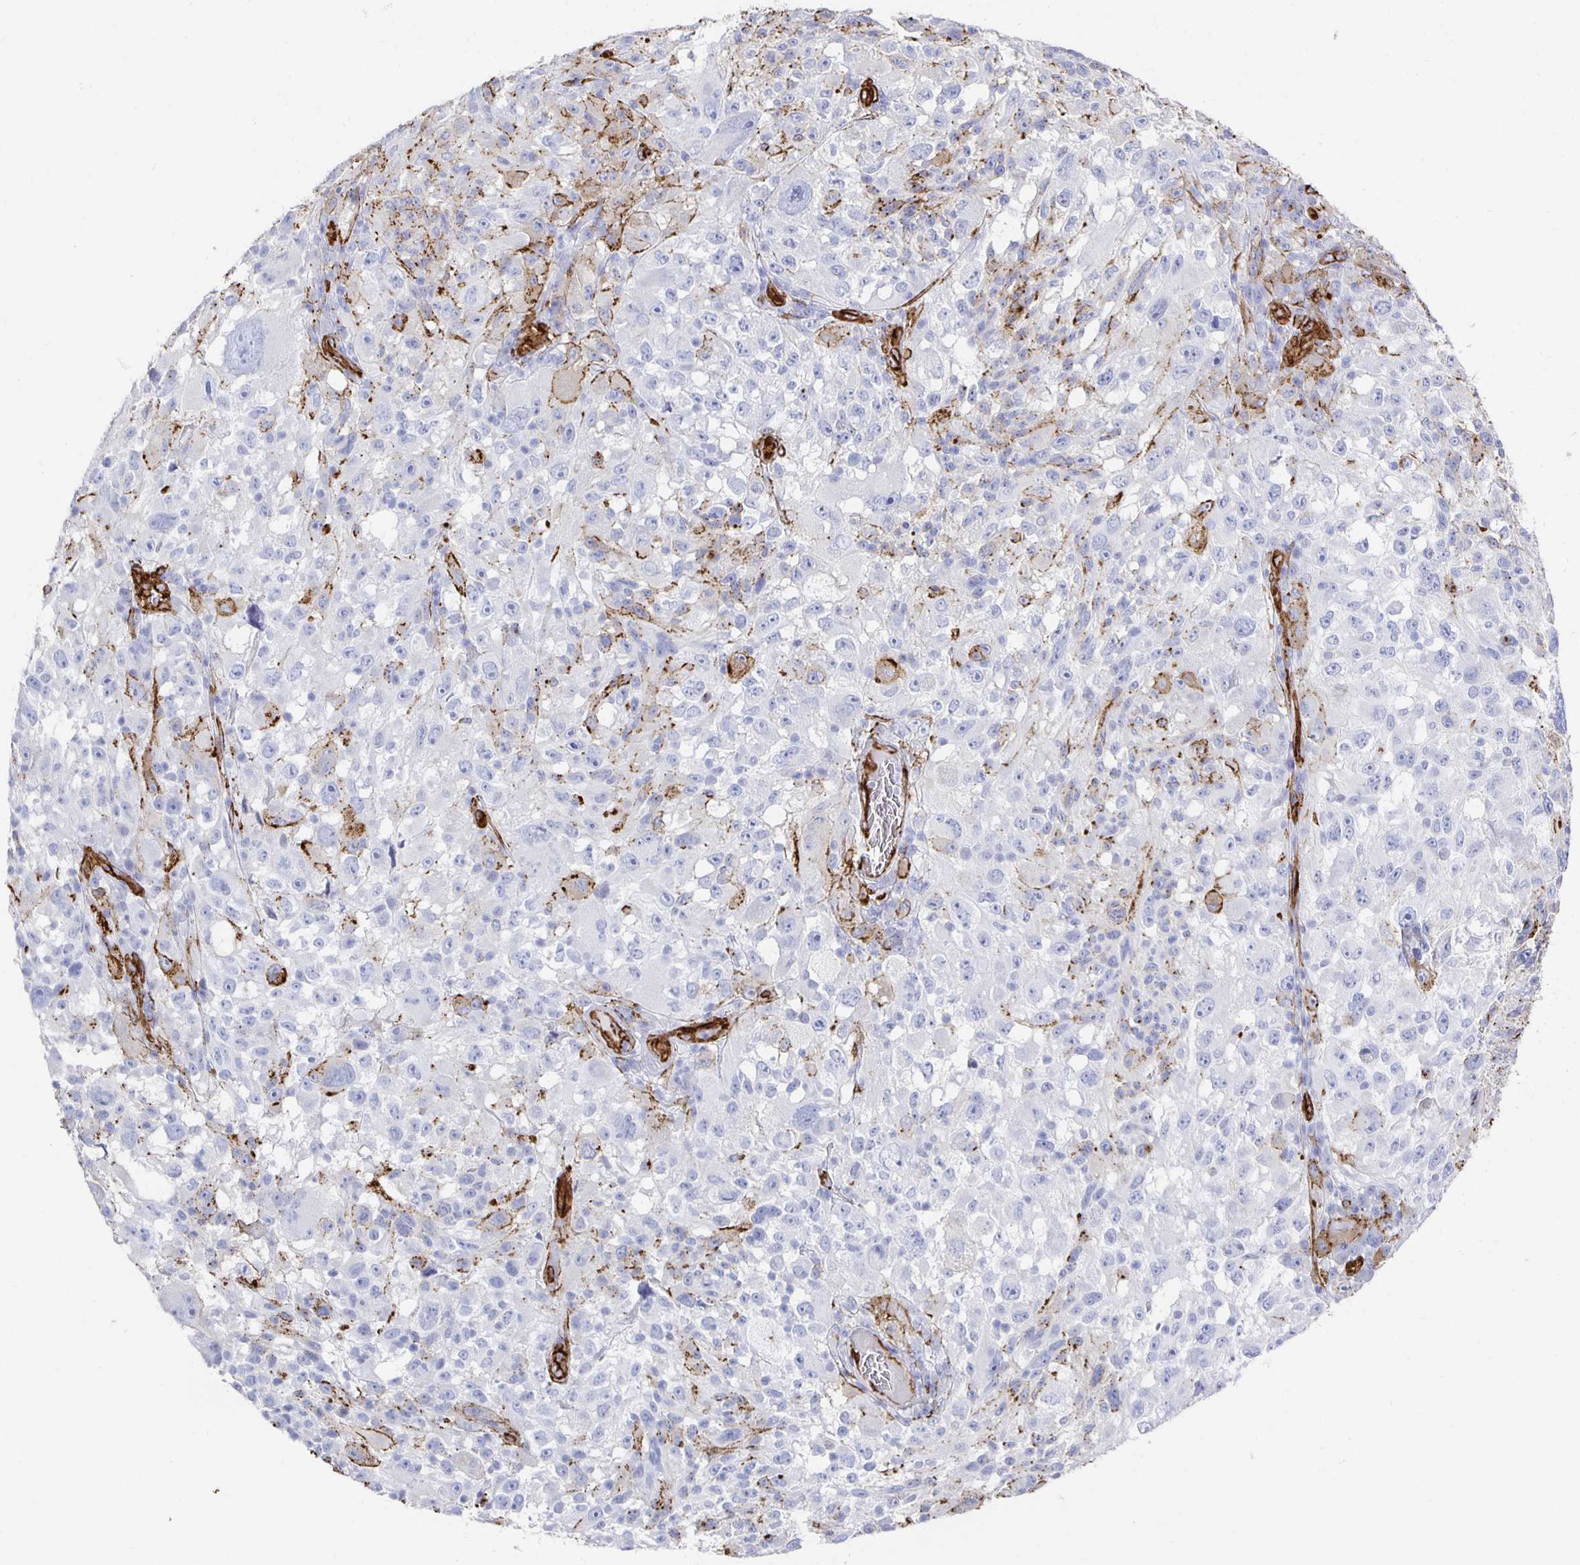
{"staining": {"intensity": "moderate", "quantity": "<25%", "location": "cytoplasmic/membranous"}, "tissue": "melanoma", "cell_type": "Tumor cells", "image_type": "cancer", "snomed": [{"axis": "morphology", "description": "Malignant melanoma, NOS"}, {"axis": "topography", "description": "Skin"}], "caption": "DAB (3,3'-diaminobenzidine) immunohistochemical staining of melanoma exhibits moderate cytoplasmic/membranous protein expression in approximately <25% of tumor cells.", "gene": "VIPR2", "patient": {"sex": "female", "age": 71}}